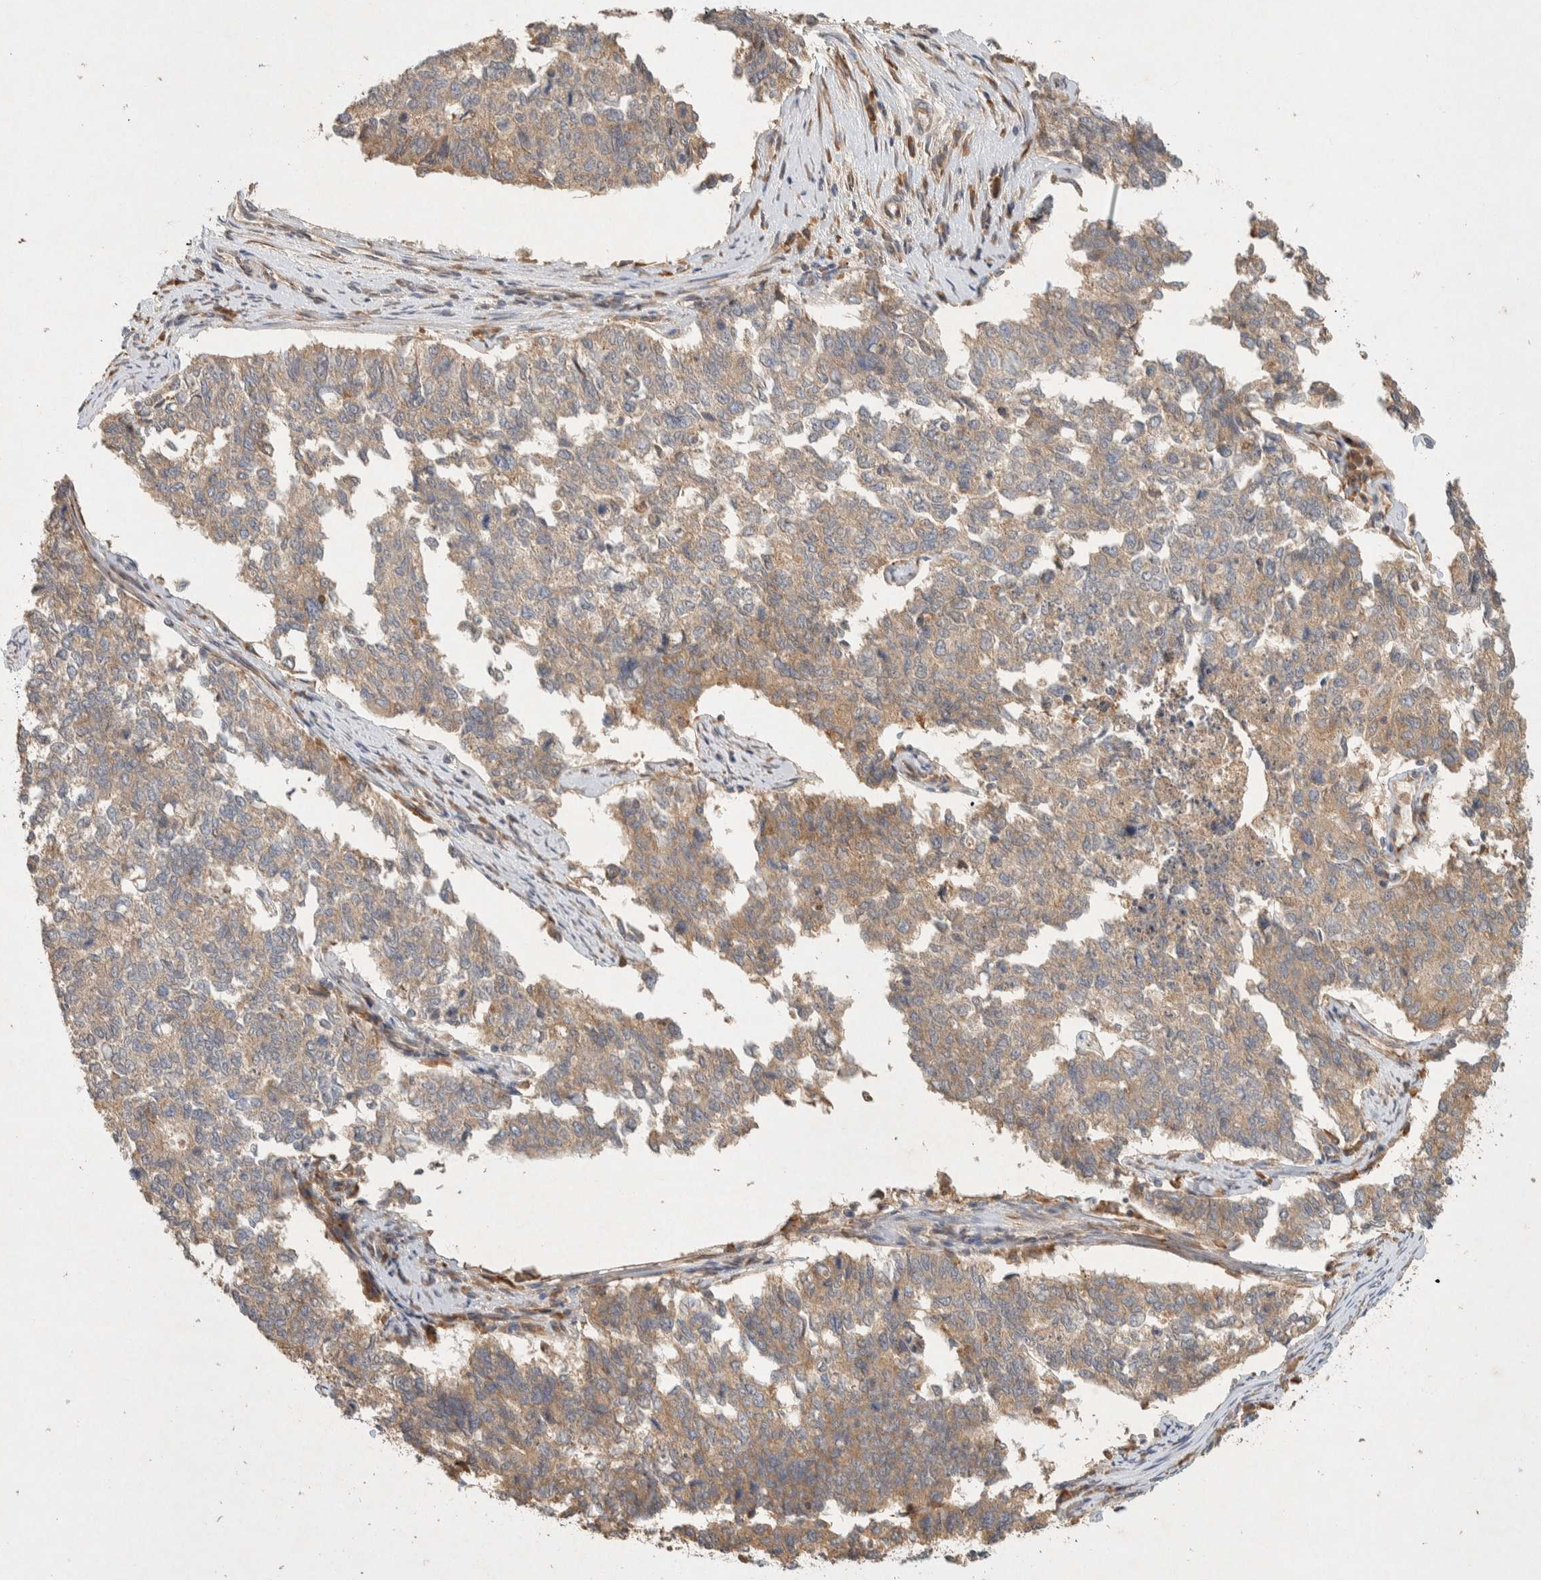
{"staining": {"intensity": "weak", "quantity": "25%-75%", "location": "cytoplasmic/membranous"}, "tissue": "cervical cancer", "cell_type": "Tumor cells", "image_type": "cancer", "snomed": [{"axis": "morphology", "description": "Squamous cell carcinoma, NOS"}, {"axis": "topography", "description": "Cervix"}], "caption": "Immunohistochemistry (IHC) (DAB (3,3'-diaminobenzidine)) staining of cervical cancer (squamous cell carcinoma) demonstrates weak cytoplasmic/membranous protein staining in about 25%-75% of tumor cells. (DAB (3,3'-diaminobenzidine) = brown stain, brightfield microscopy at high magnification).", "gene": "PXK", "patient": {"sex": "female", "age": 63}}